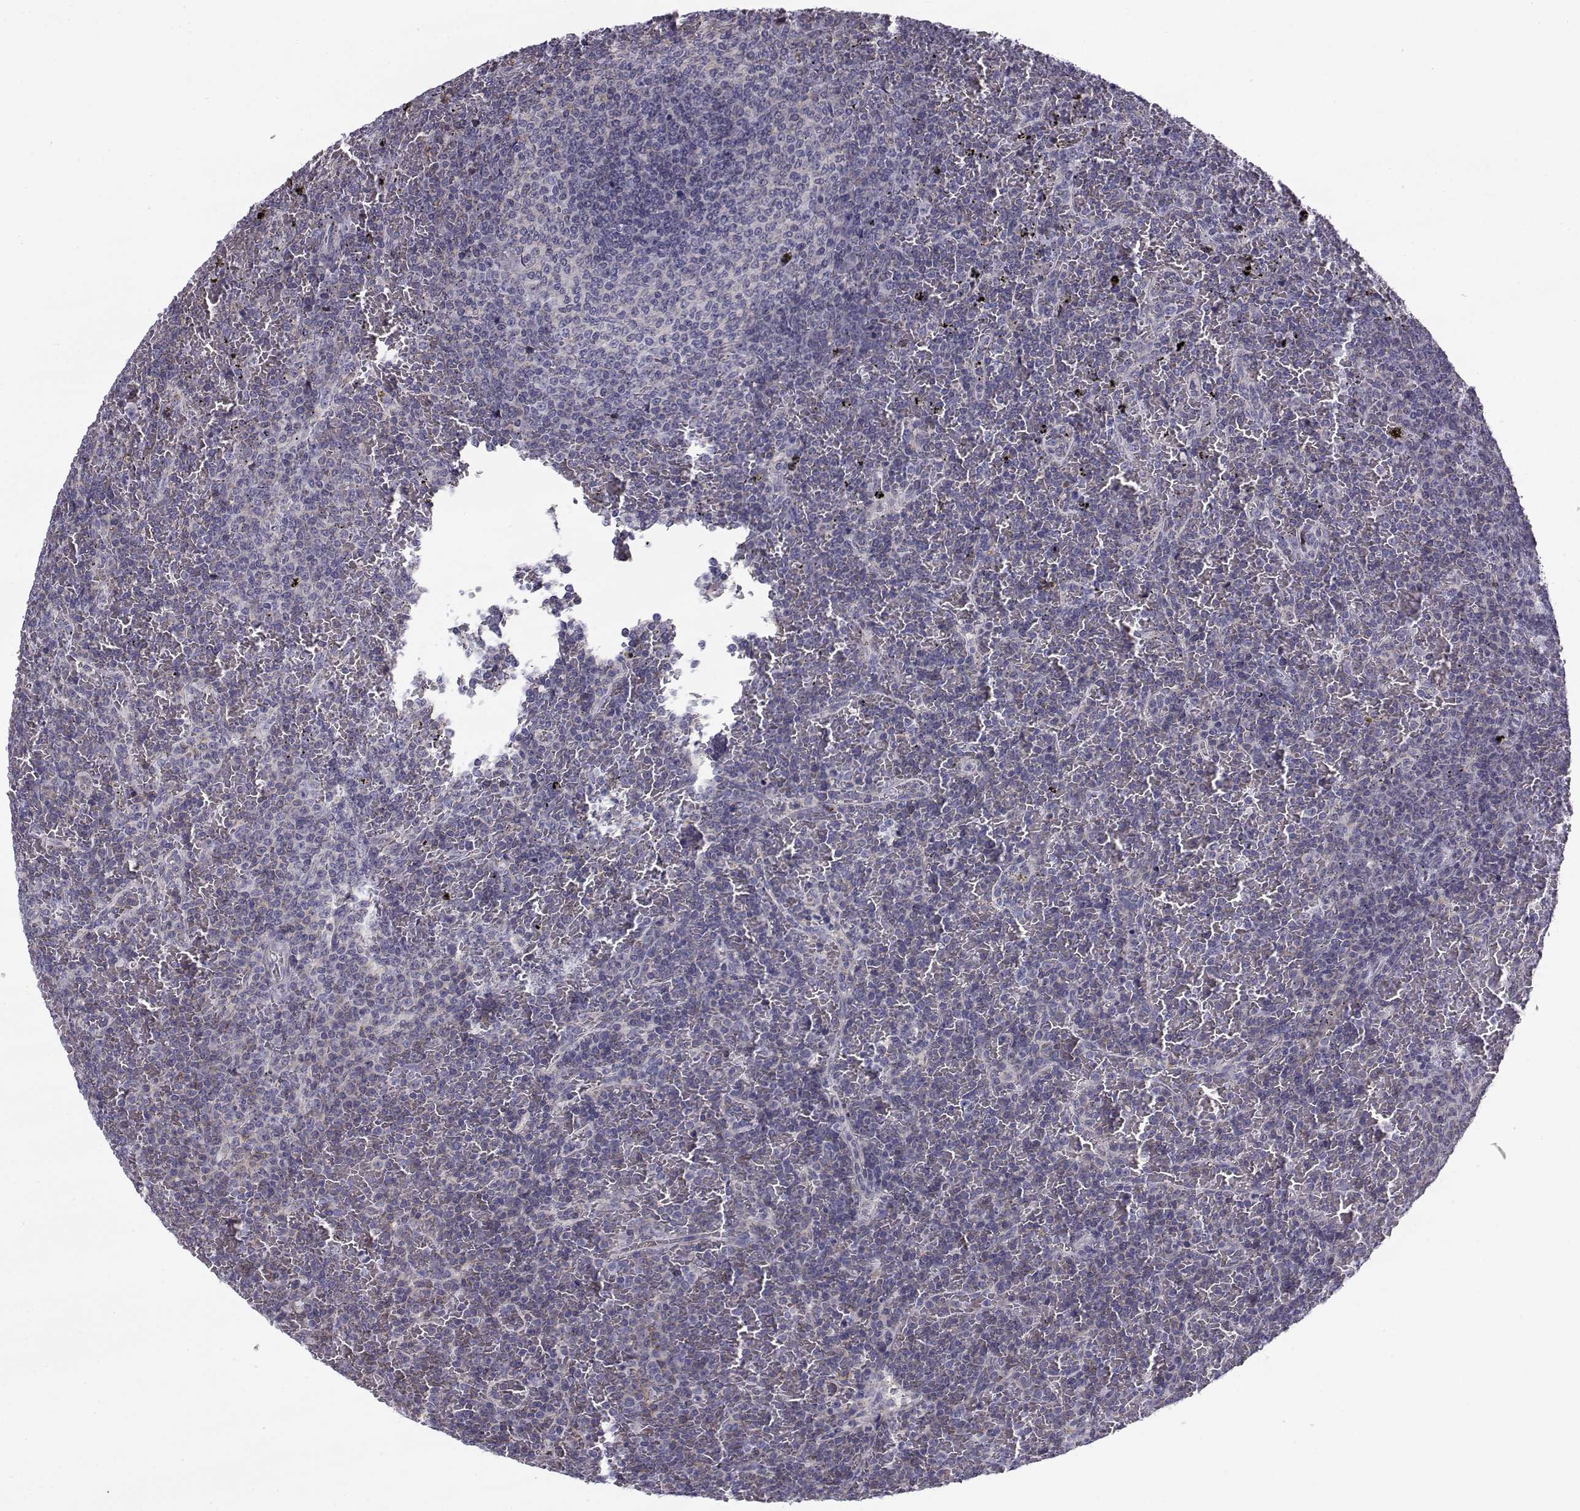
{"staining": {"intensity": "negative", "quantity": "none", "location": "none"}, "tissue": "lymphoma", "cell_type": "Tumor cells", "image_type": "cancer", "snomed": [{"axis": "morphology", "description": "Malignant lymphoma, non-Hodgkin's type, Low grade"}, {"axis": "topography", "description": "Spleen"}], "caption": "Immunohistochemical staining of human lymphoma reveals no significant positivity in tumor cells.", "gene": "LRRC27", "patient": {"sex": "female", "age": 77}}